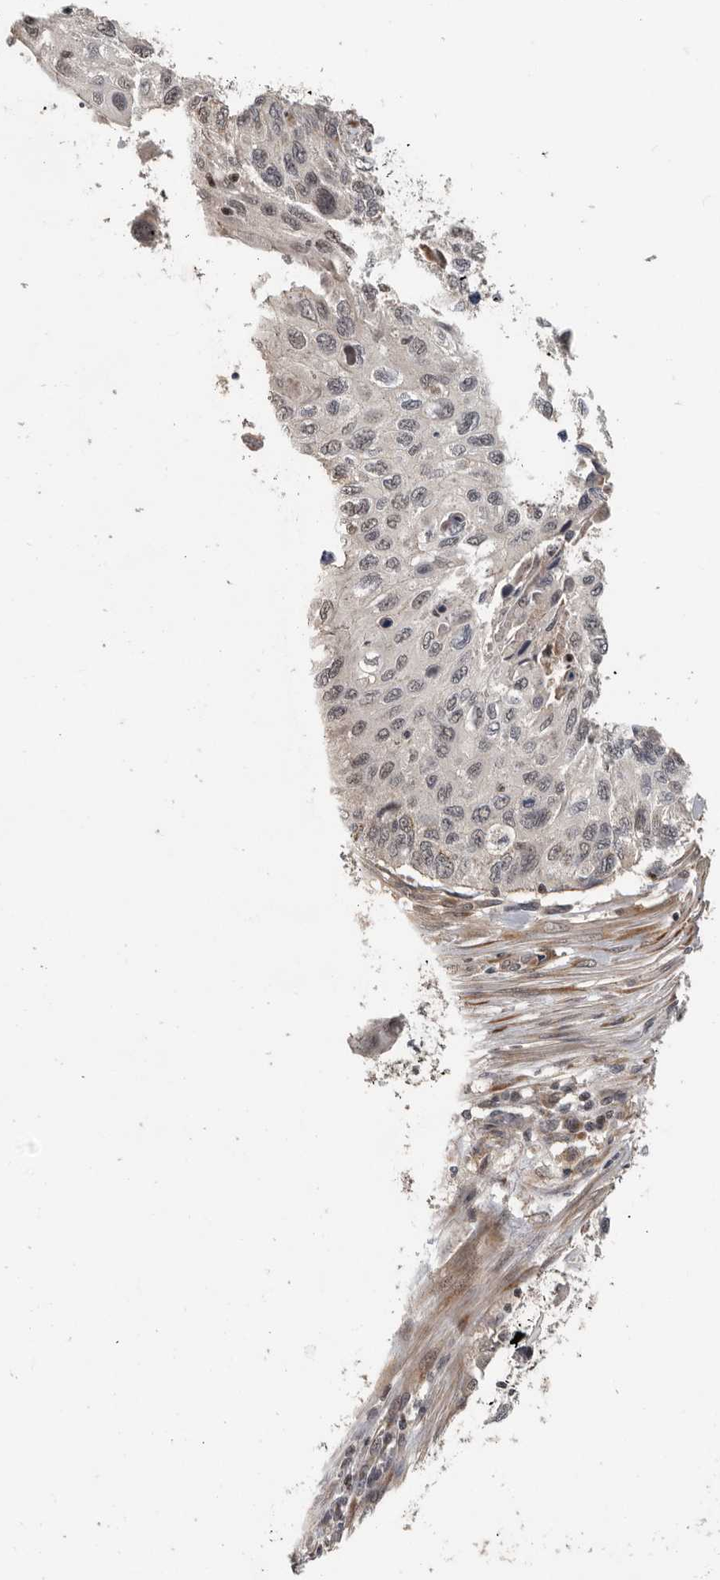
{"staining": {"intensity": "weak", "quantity": ">75%", "location": "nuclear"}, "tissue": "cervical cancer", "cell_type": "Tumor cells", "image_type": "cancer", "snomed": [{"axis": "morphology", "description": "Squamous cell carcinoma, NOS"}, {"axis": "topography", "description": "Cervix"}], "caption": "Cervical cancer tissue demonstrates weak nuclear positivity in about >75% of tumor cells, visualized by immunohistochemistry. (DAB IHC, brown staining for protein, blue staining for nuclei).", "gene": "HENMT1", "patient": {"sex": "female", "age": 70}}